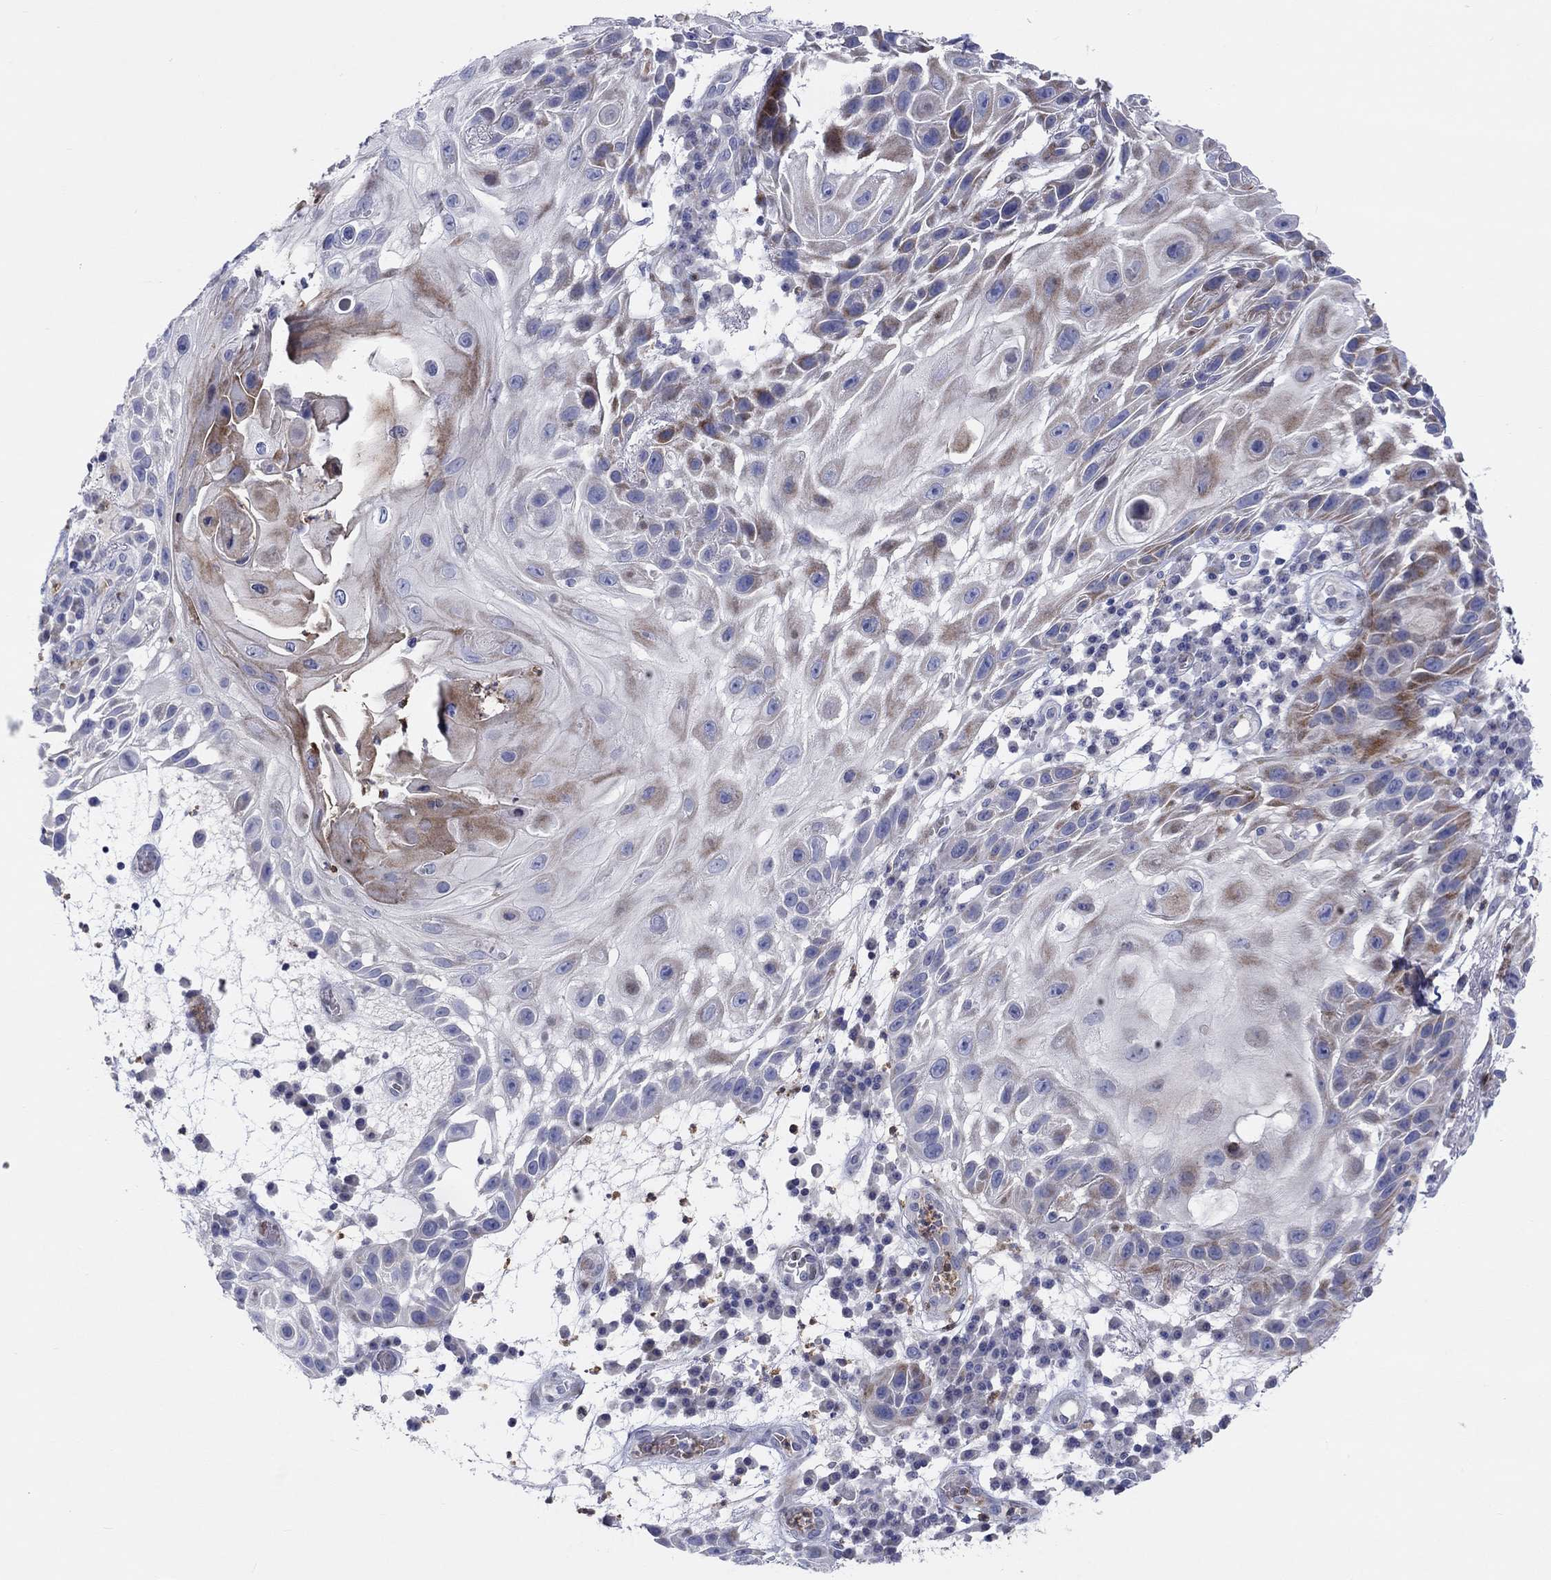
{"staining": {"intensity": "strong", "quantity": "<25%", "location": "cytoplasmic/membranous"}, "tissue": "skin cancer", "cell_type": "Tumor cells", "image_type": "cancer", "snomed": [{"axis": "morphology", "description": "Normal tissue, NOS"}, {"axis": "morphology", "description": "Squamous cell carcinoma, NOS"}, {"axis": "topography", "description": "Skin"}], "caption": "Tumor cells display medium levels of strong cytoplasmic/membranous expression in approximately <25% of cells in human squamous cell carcinoma (skin). The staining was performed using DAB (3,3'-diaminobenzidine) to visualize the protein expression in brown, while the nuclei were stained in blue with hematoxylin (Magnification: 20x).", "gene": "ARHGAP36", "patient": {"sex": "male", "age": 79}}